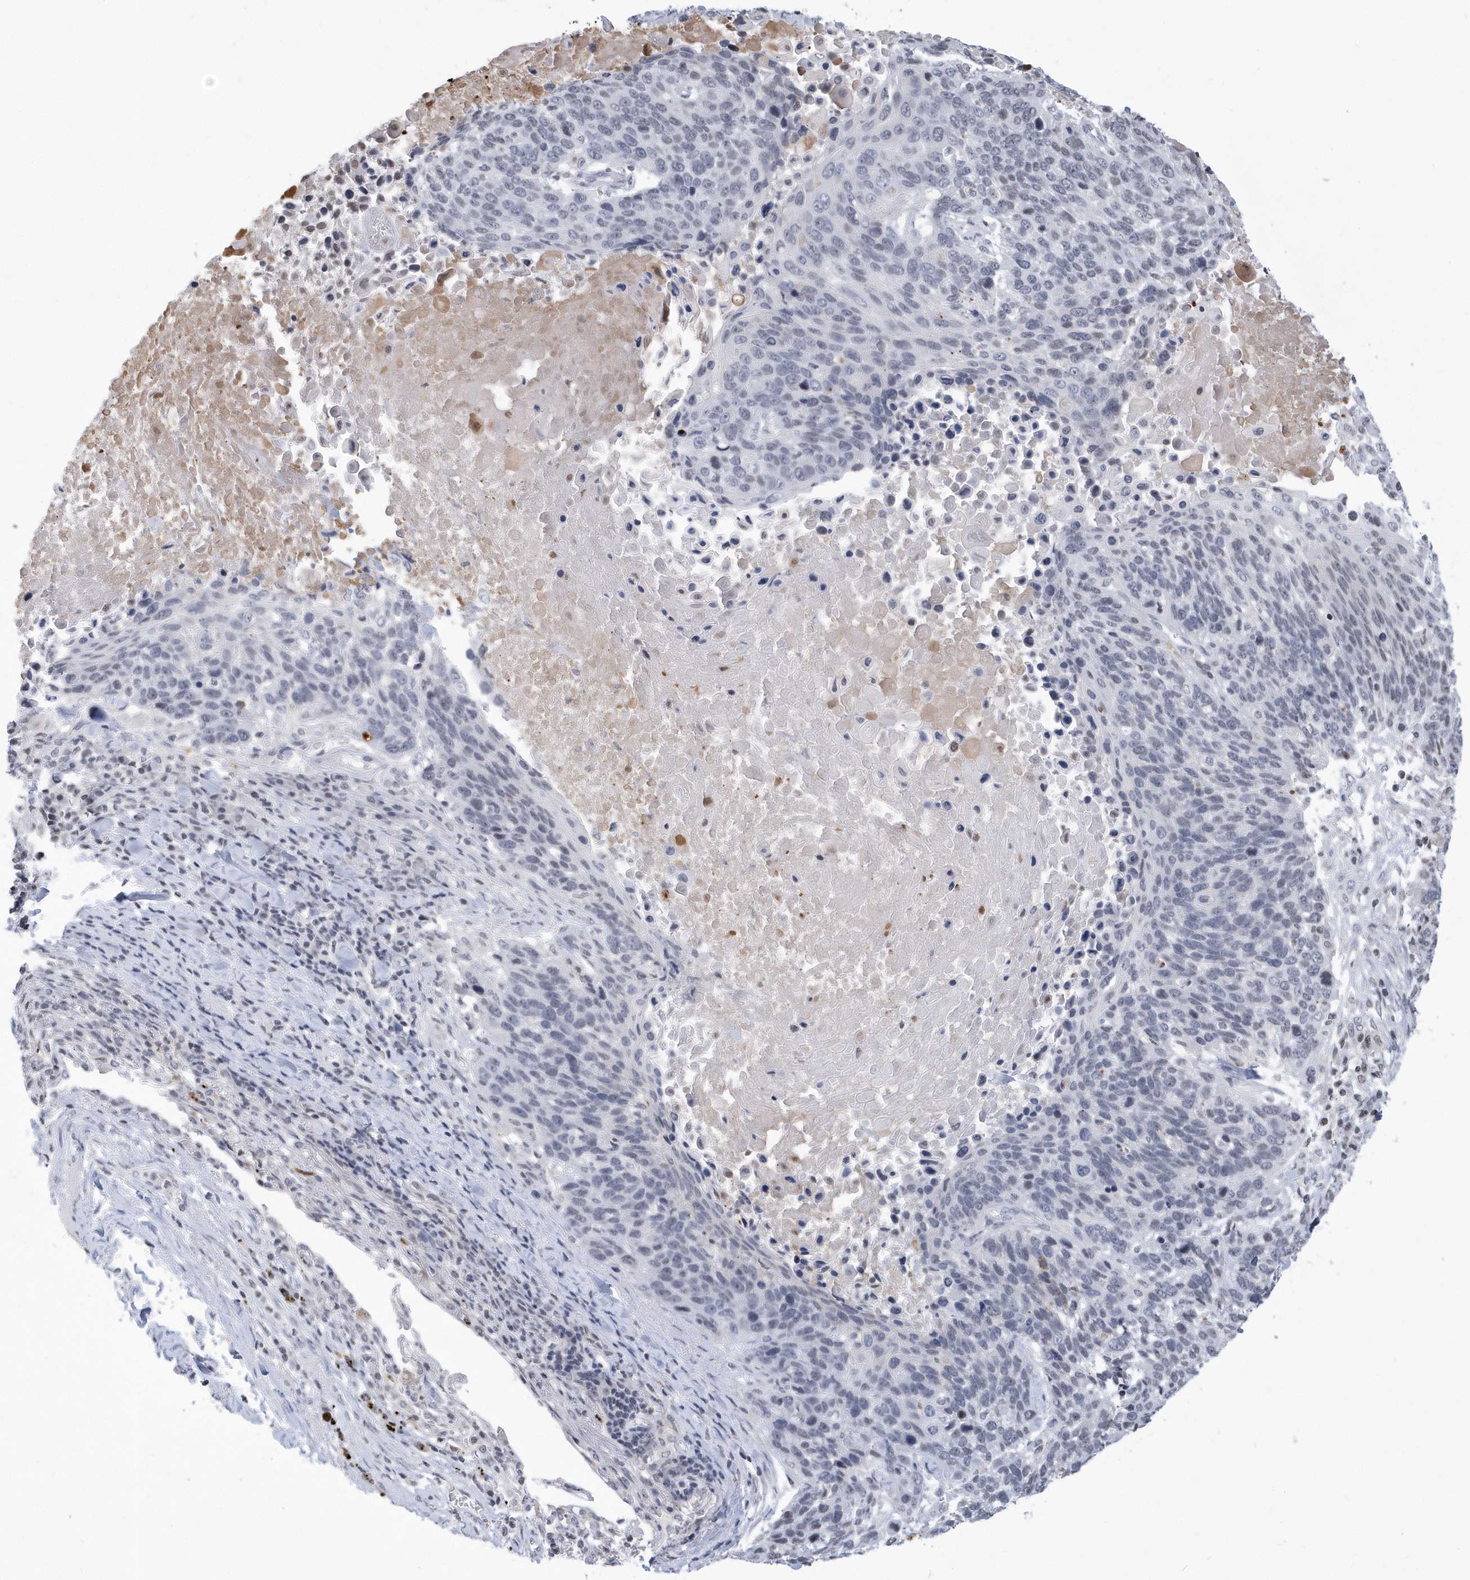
{"staining": {"intensity": "negative", "quantity": "none", "location": "none"}, "tissue": "lung cancer", "cell_type": "Tumor cells", "image_type": "cancer", "snomed": [{"axis": "morphology", "description": "Squamous cell carcinoma, NOS"}, {"axis": "topography", "description": "Lung"}], "caption": "Lung cancer (squamous cell carcinoma) stained for a protein using immunohistochemistry demonstrates no expression tumor cells.", "gene": "VWA5B2", "patient": {"sex": "male", "age": 66}}